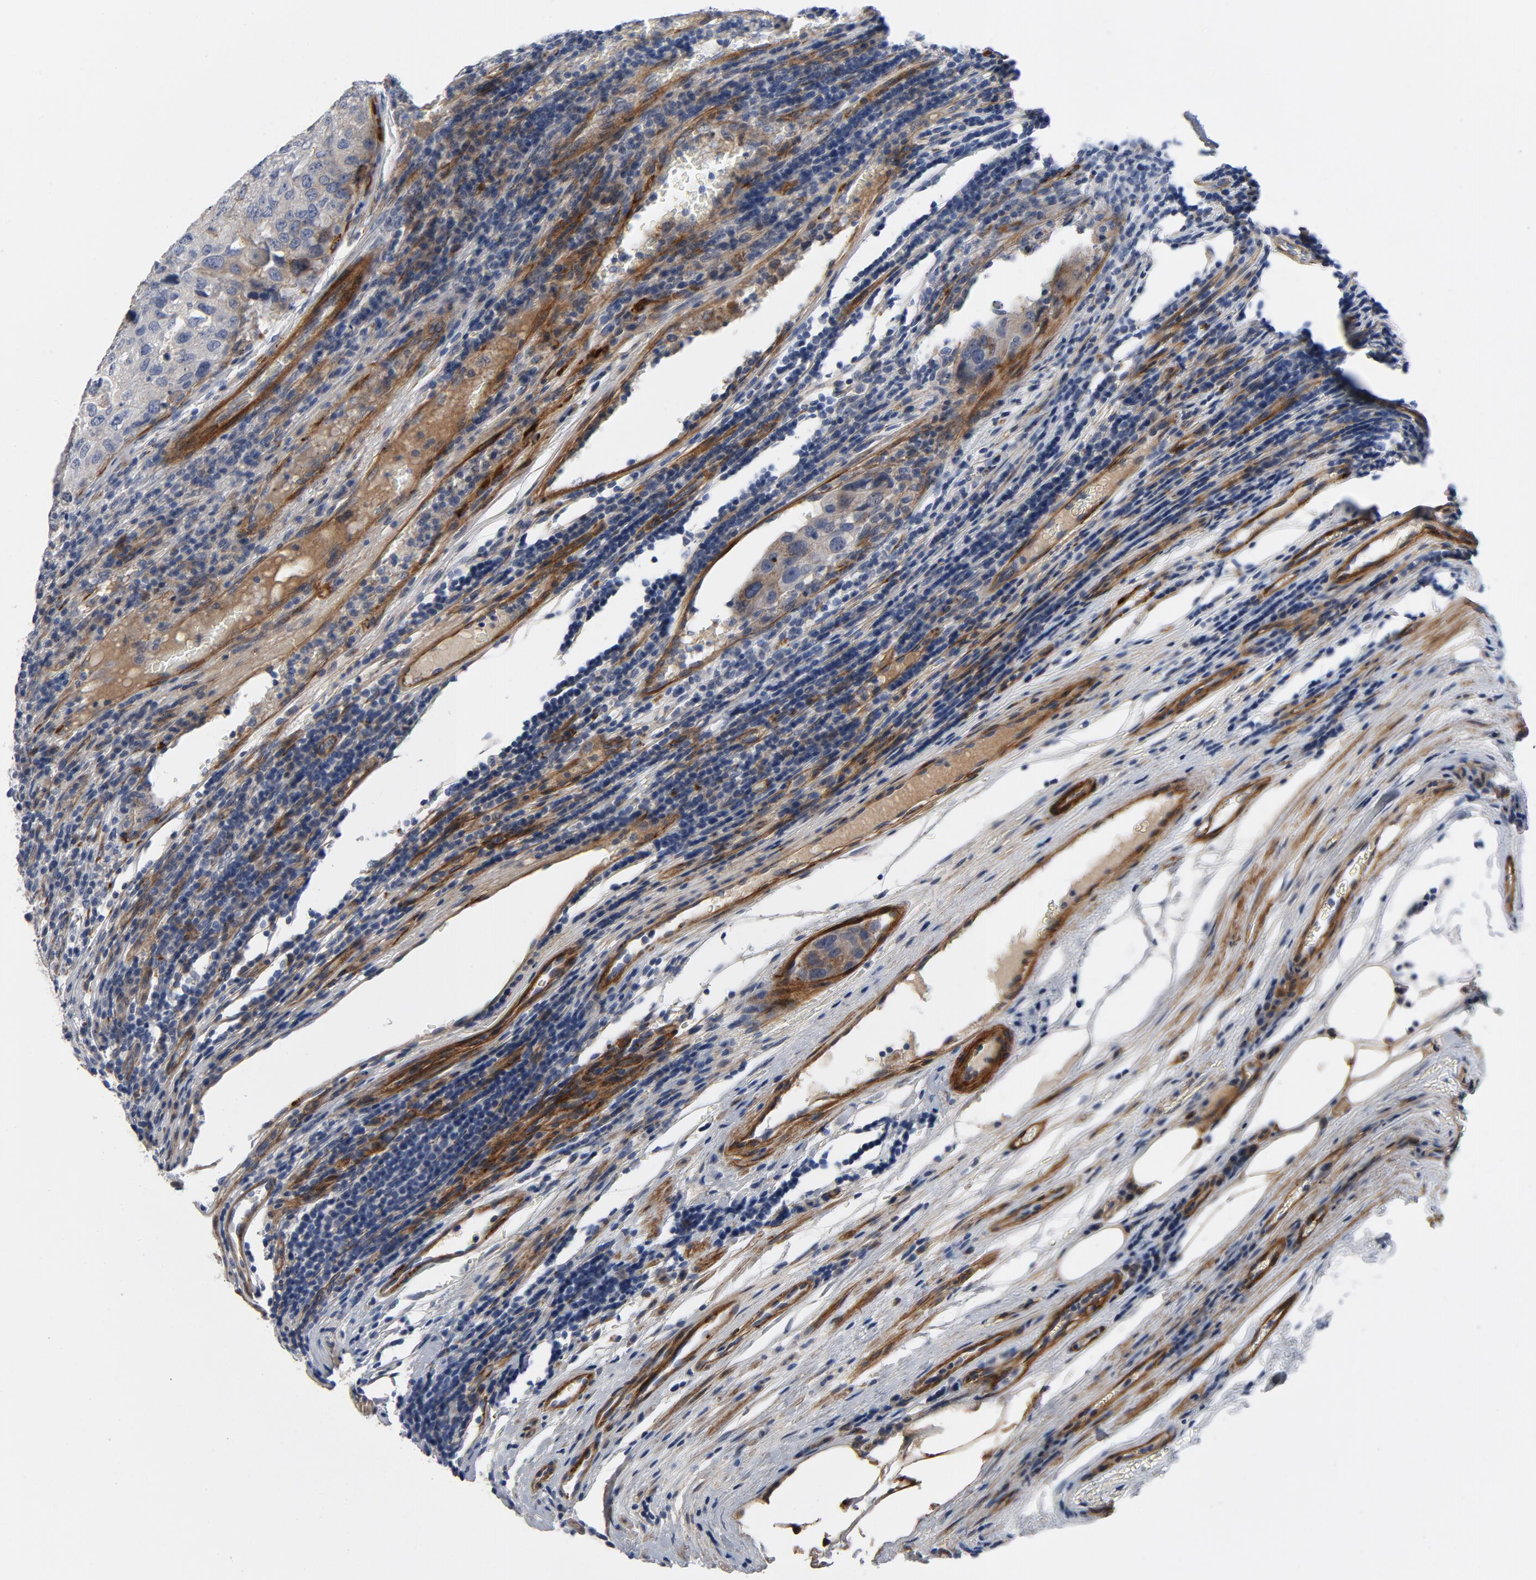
{"staining": {"intensity": "negative", "quantity": "none", "location": "none"}, "tissue": "urothelial cancer", "cell_type": "Tumor cells", "image_type": "cancer", "snomed": [{"axis": "morphology", "description": "Urothelial carcinoma, High grade"}, {"axis": "topography", "description": "Lymph node"}, {"axis": "topography", "description": "Urinary bladder"}], "caption": "IHC micrograph of human urothelial cancer stained for a protein (brown), which demonstrates no staining in tumor cells.", "gene": "LAMC1", "patient": {"sex": "male", "age": 51}}